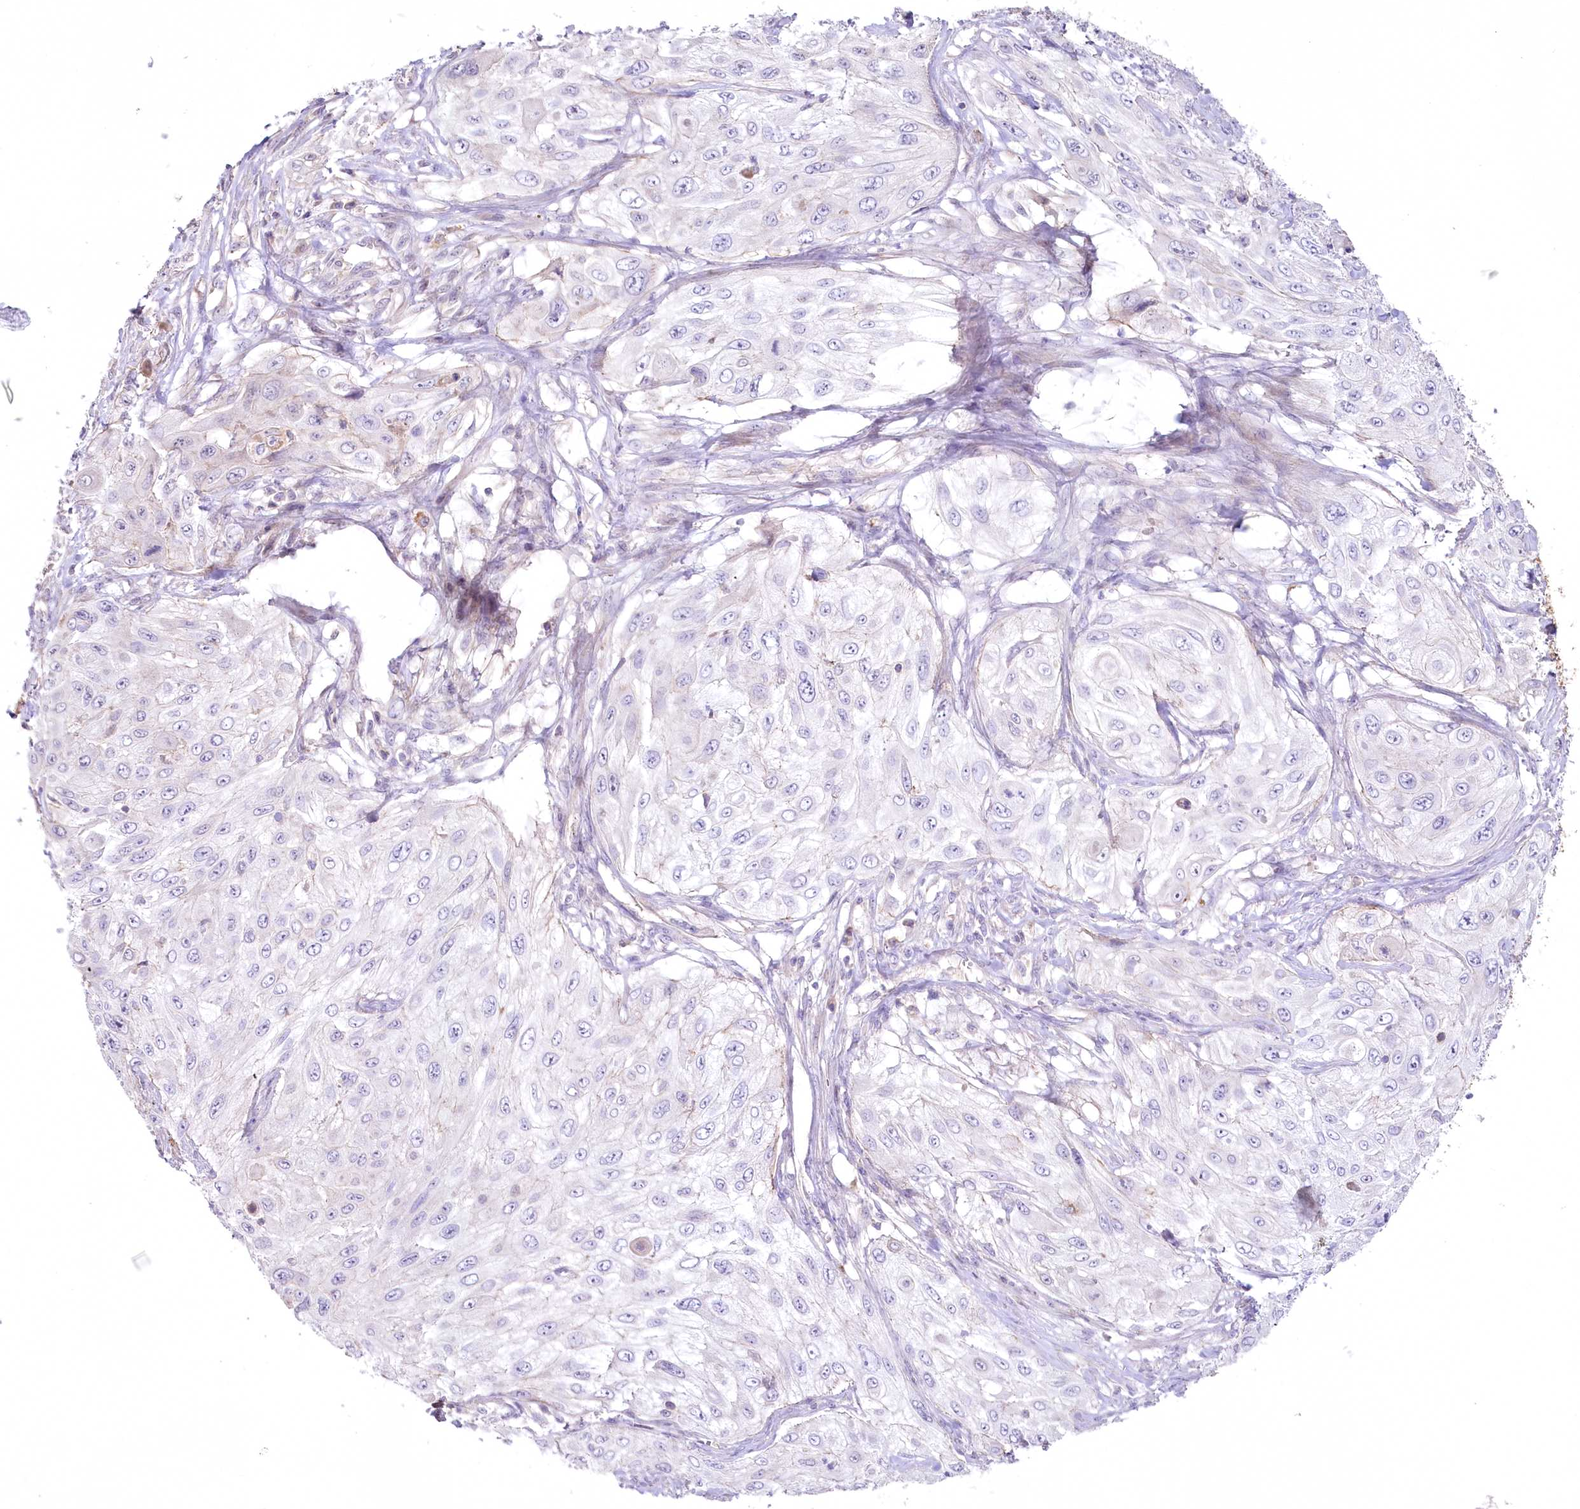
{"staining": {"intensity": "negative", "quantity": "none", "location": "none"}, "tissue": "cervical cancer", "cell_type": "Tumor cells", "image_type": "cancer", "snomed": [{"axis": "morphology", "description": "Squamous cell carcinoma, NOS"}, {"axis": "topography", "description": "Cervix"}], "caption": "The image demonstrates no significant expression in tumor cells of cervical squamous cell carcinoma. (Immunohistochemistry, brightfield microscopy, high magnification).", "gene": "SLC6A11", "patient": {"sex": "female", "age": 42}}